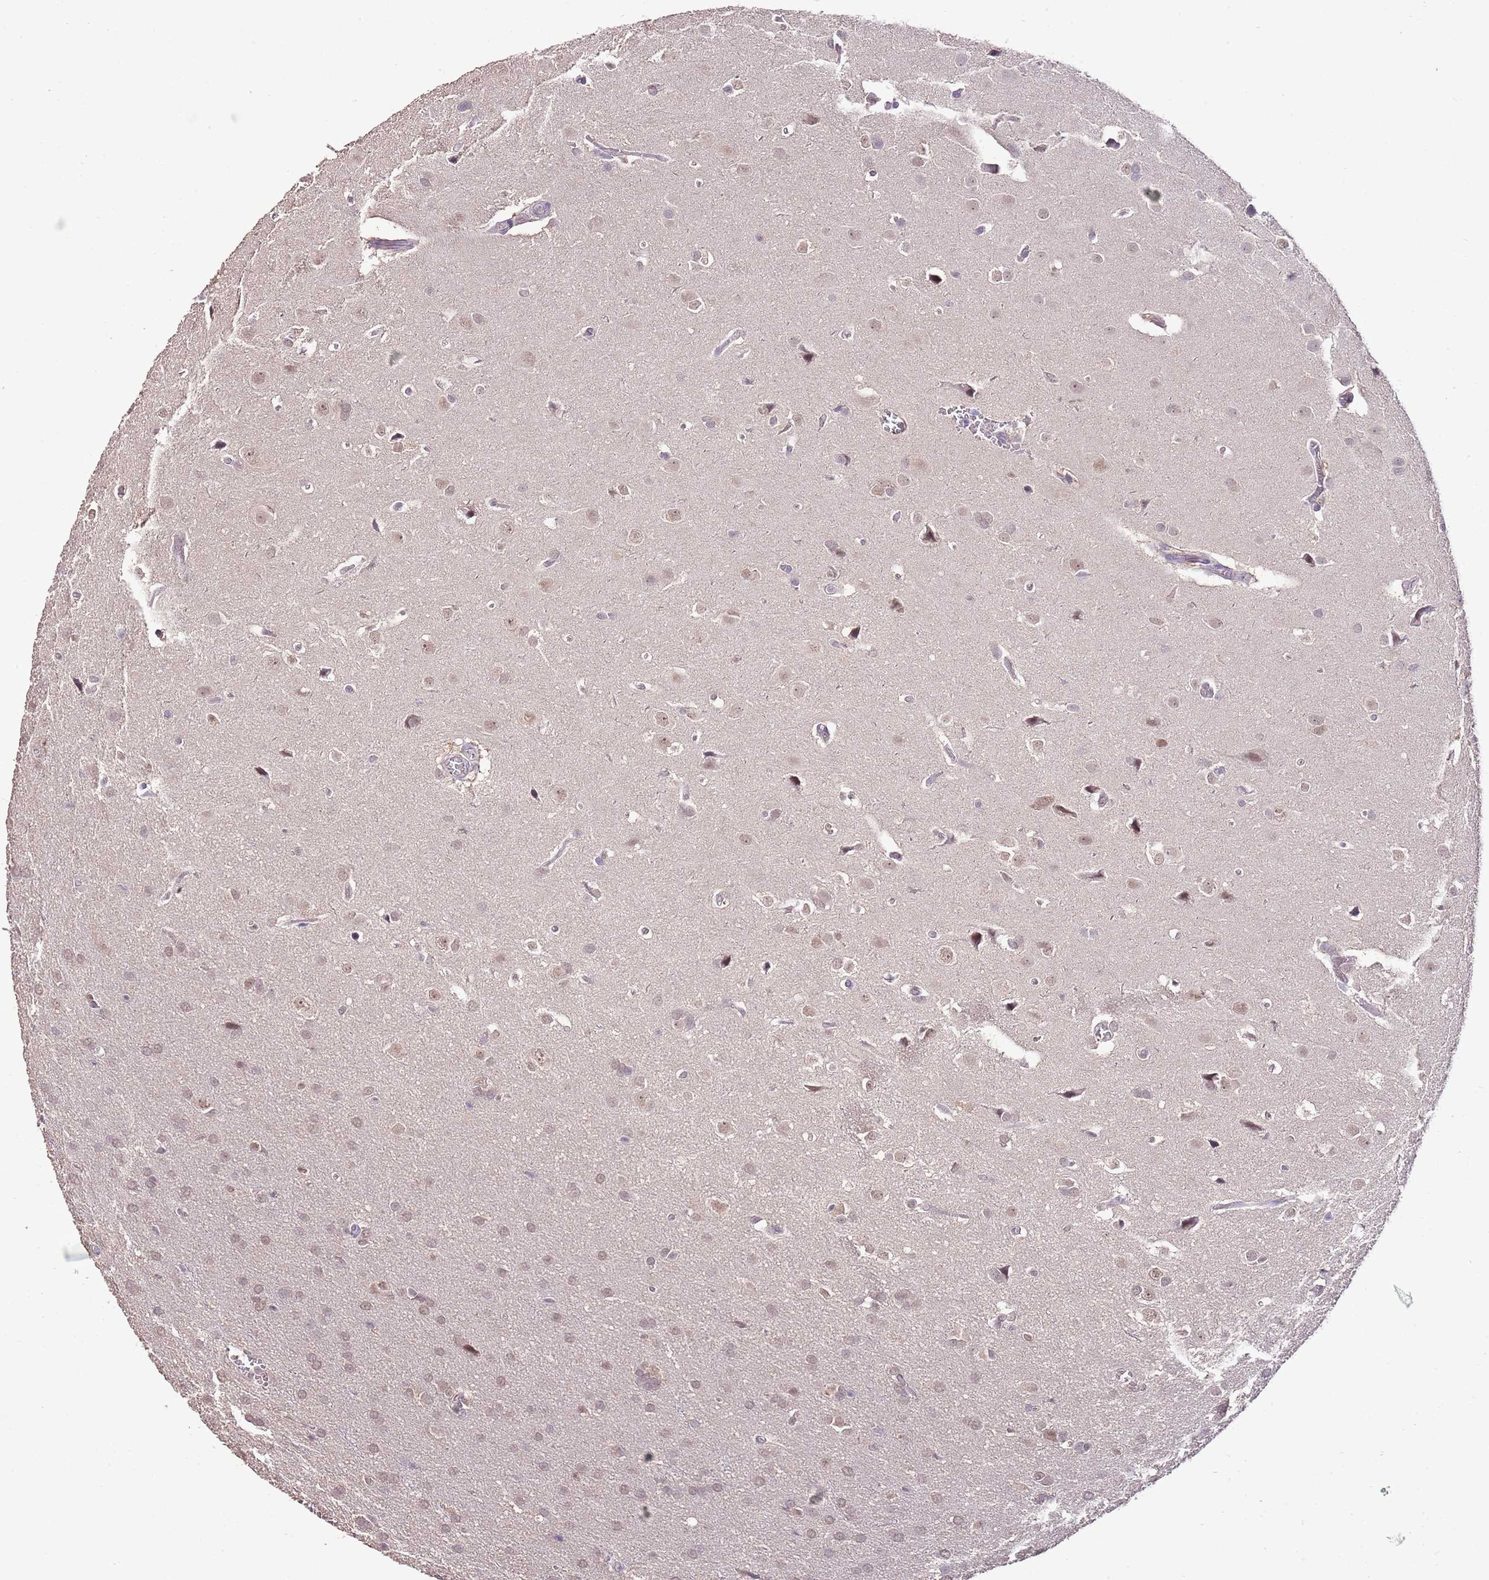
{"staining": {"intensity": "weak", "quantity": ">75%", "location": "nuclear"}, "tissue": "glioma", "cell_type": "Tumor cells", "image_type": "cancer", "snomed": [{"axis": "morphology", "description": "Glioma, malignant, Low grade"}, {"axis": "topography", "description": "Brain"}], "caption": "Weak nuclear expression for a protein is appreciated in about >75% of tumor cells of glioma using IHC.", "gene": "IZUMO4", "patient": {"sex": "female", "age": 32}}